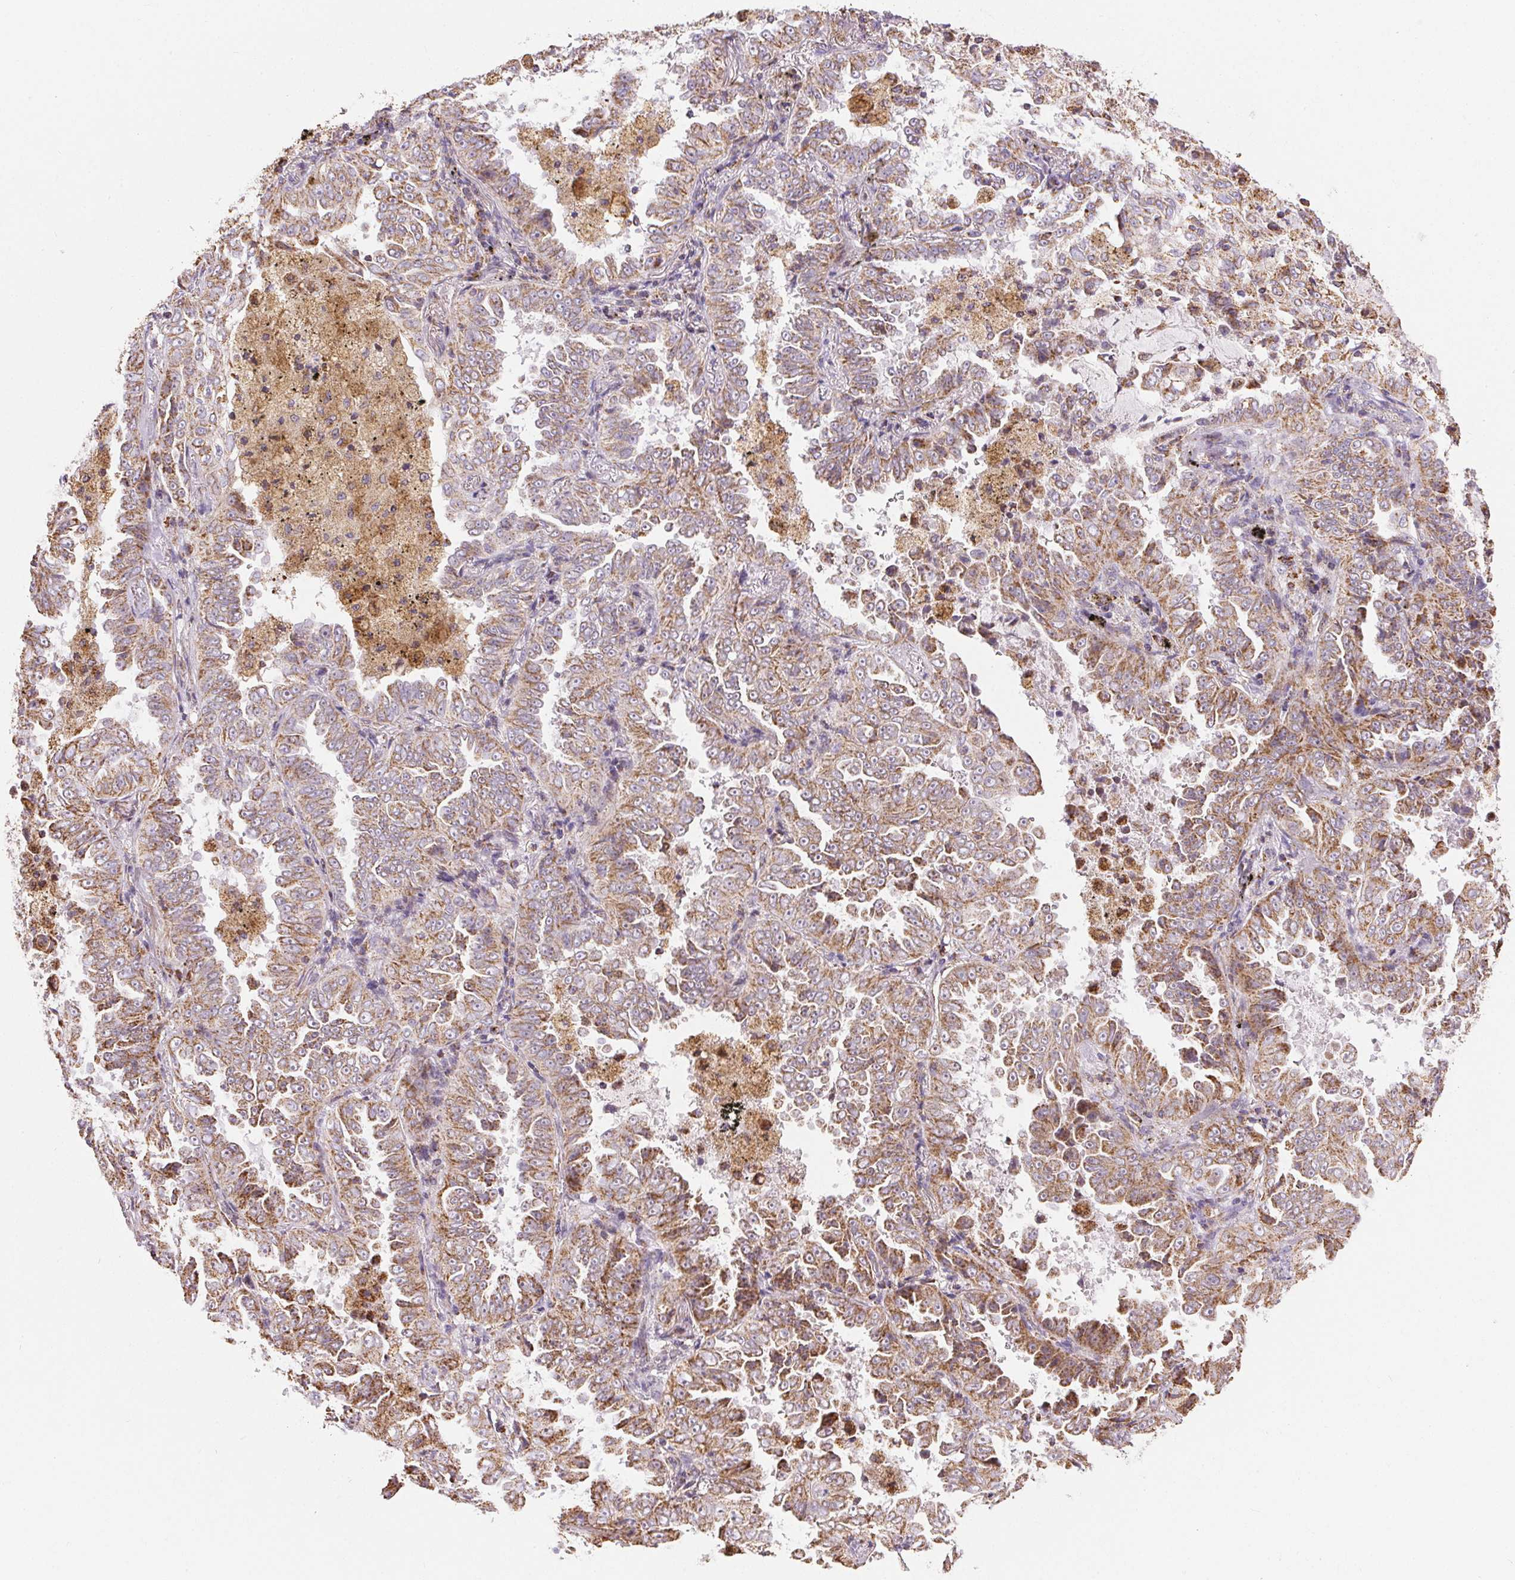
{"staining": {"intensity": "moderate", "quantity": ">75%", "location": "cytoplasmic/membranous"}, "tissue": "lung cancer", "cell_type": "Tumor cells", "image_type": "cancer", "snomed": [{"axis": "morphology", "description": "Adenocarcinoma, NOS"}, {"axis": "topography", "description": "Lung"}], "caption": "Moderate cytoplasmic/membranous staining is identified in approximately >75% of tumor cells in lung cancer (adenocarcinoma).", "gene": "MAPK11", "patient": {"sex": "female", "age": 52}}